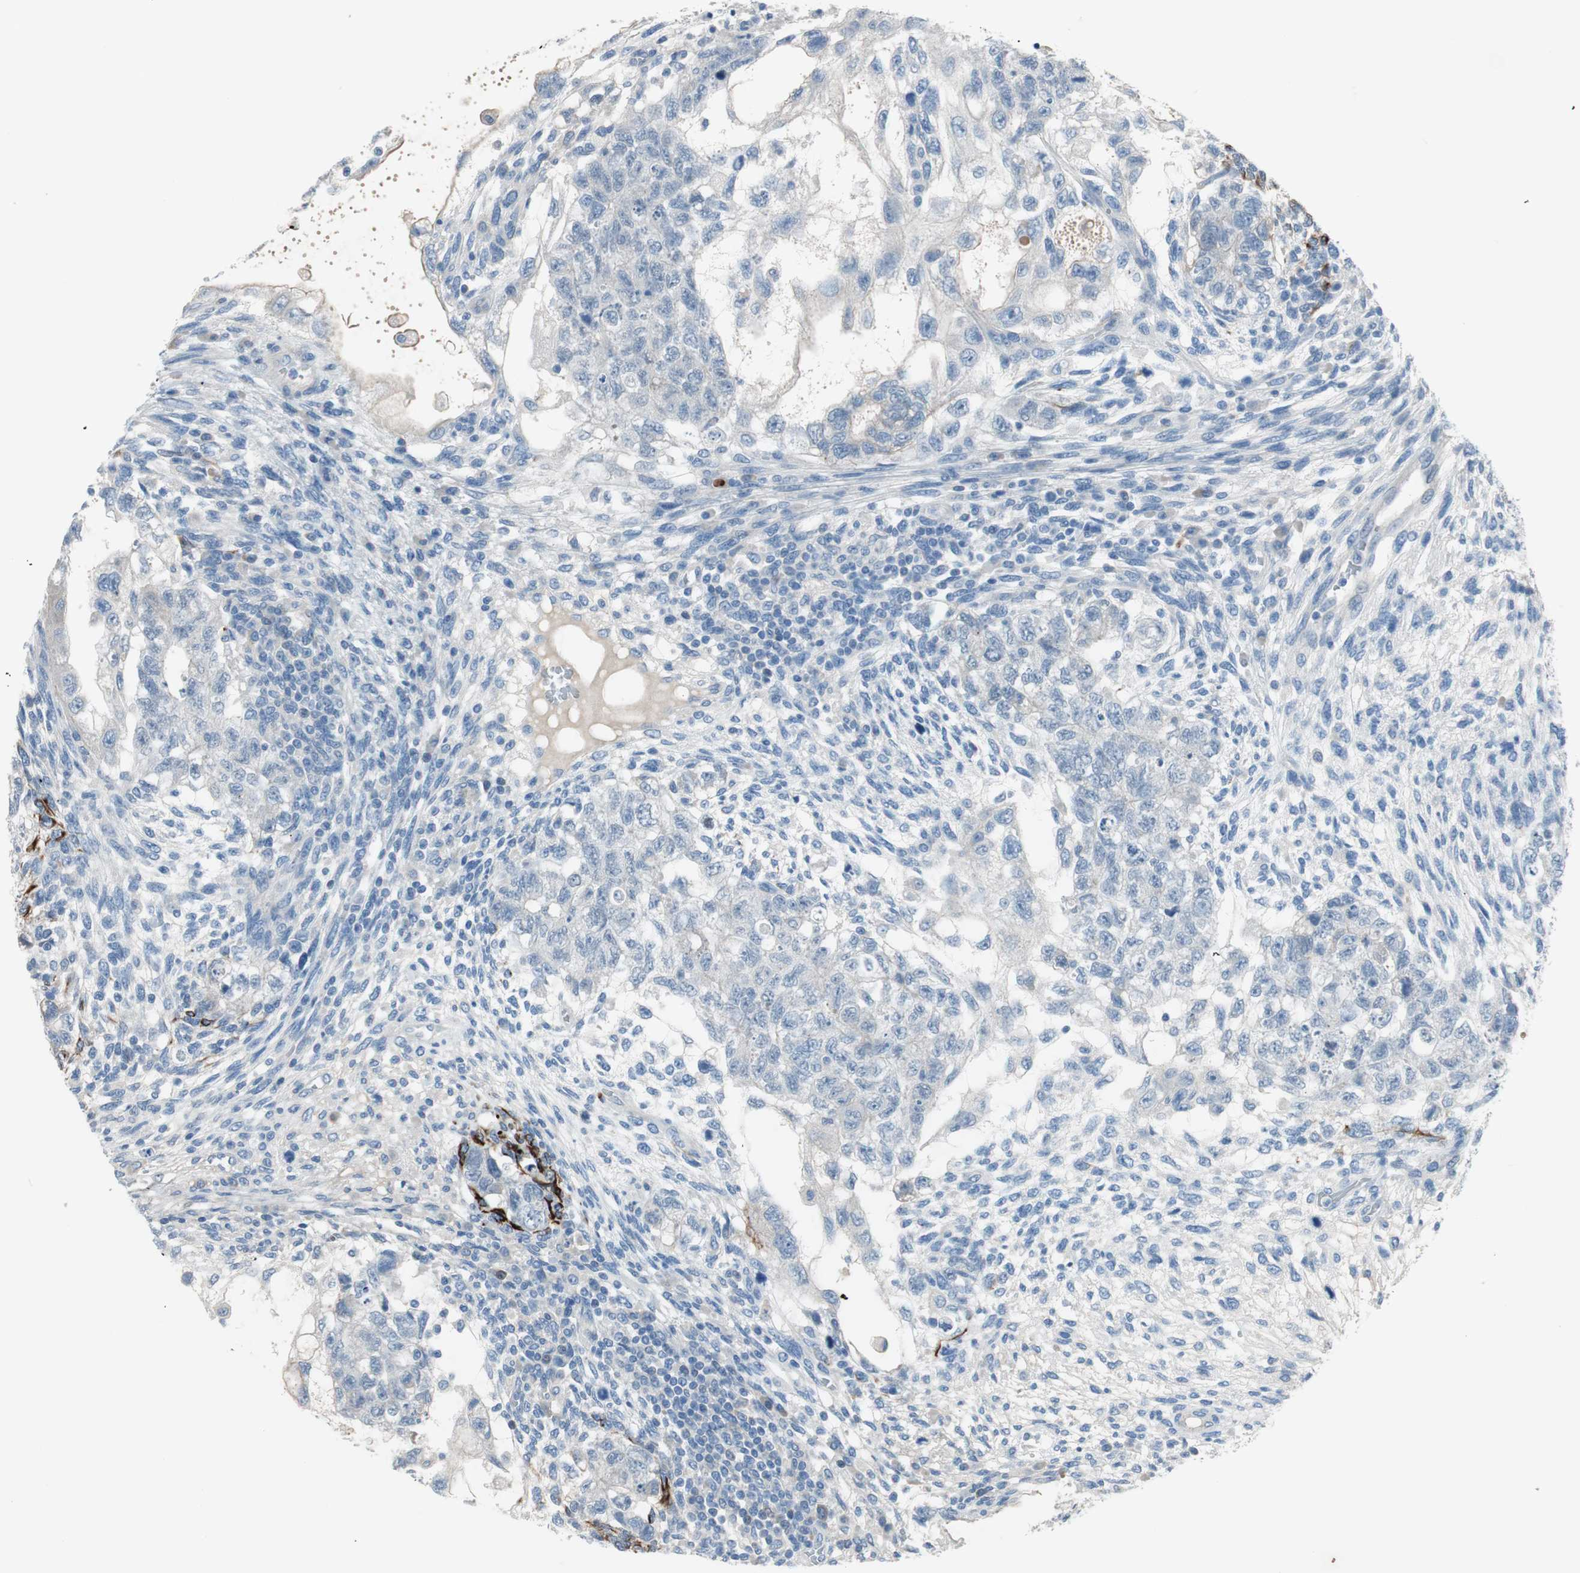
{"staining": {"intensity": "negative", "quantity": "none", "location": "none"}, "tissue": "testis cancer", "cell_type": "Tumor cells", "image_type": "cancer", "snomed": [{"axis": "morphology", "description": "Normal tissue, NOS"}, {"axis": "morphology", "description": "Carcinoma, Embryonal, NOS"}, {"axis": "topography", "description": "Testis"}], "caption": "IHC of human testis embryonal carcinoma displays no expression in tumor cells.", "gene": "PRRG4", "patient": {"sex": "male", "age": 36}}